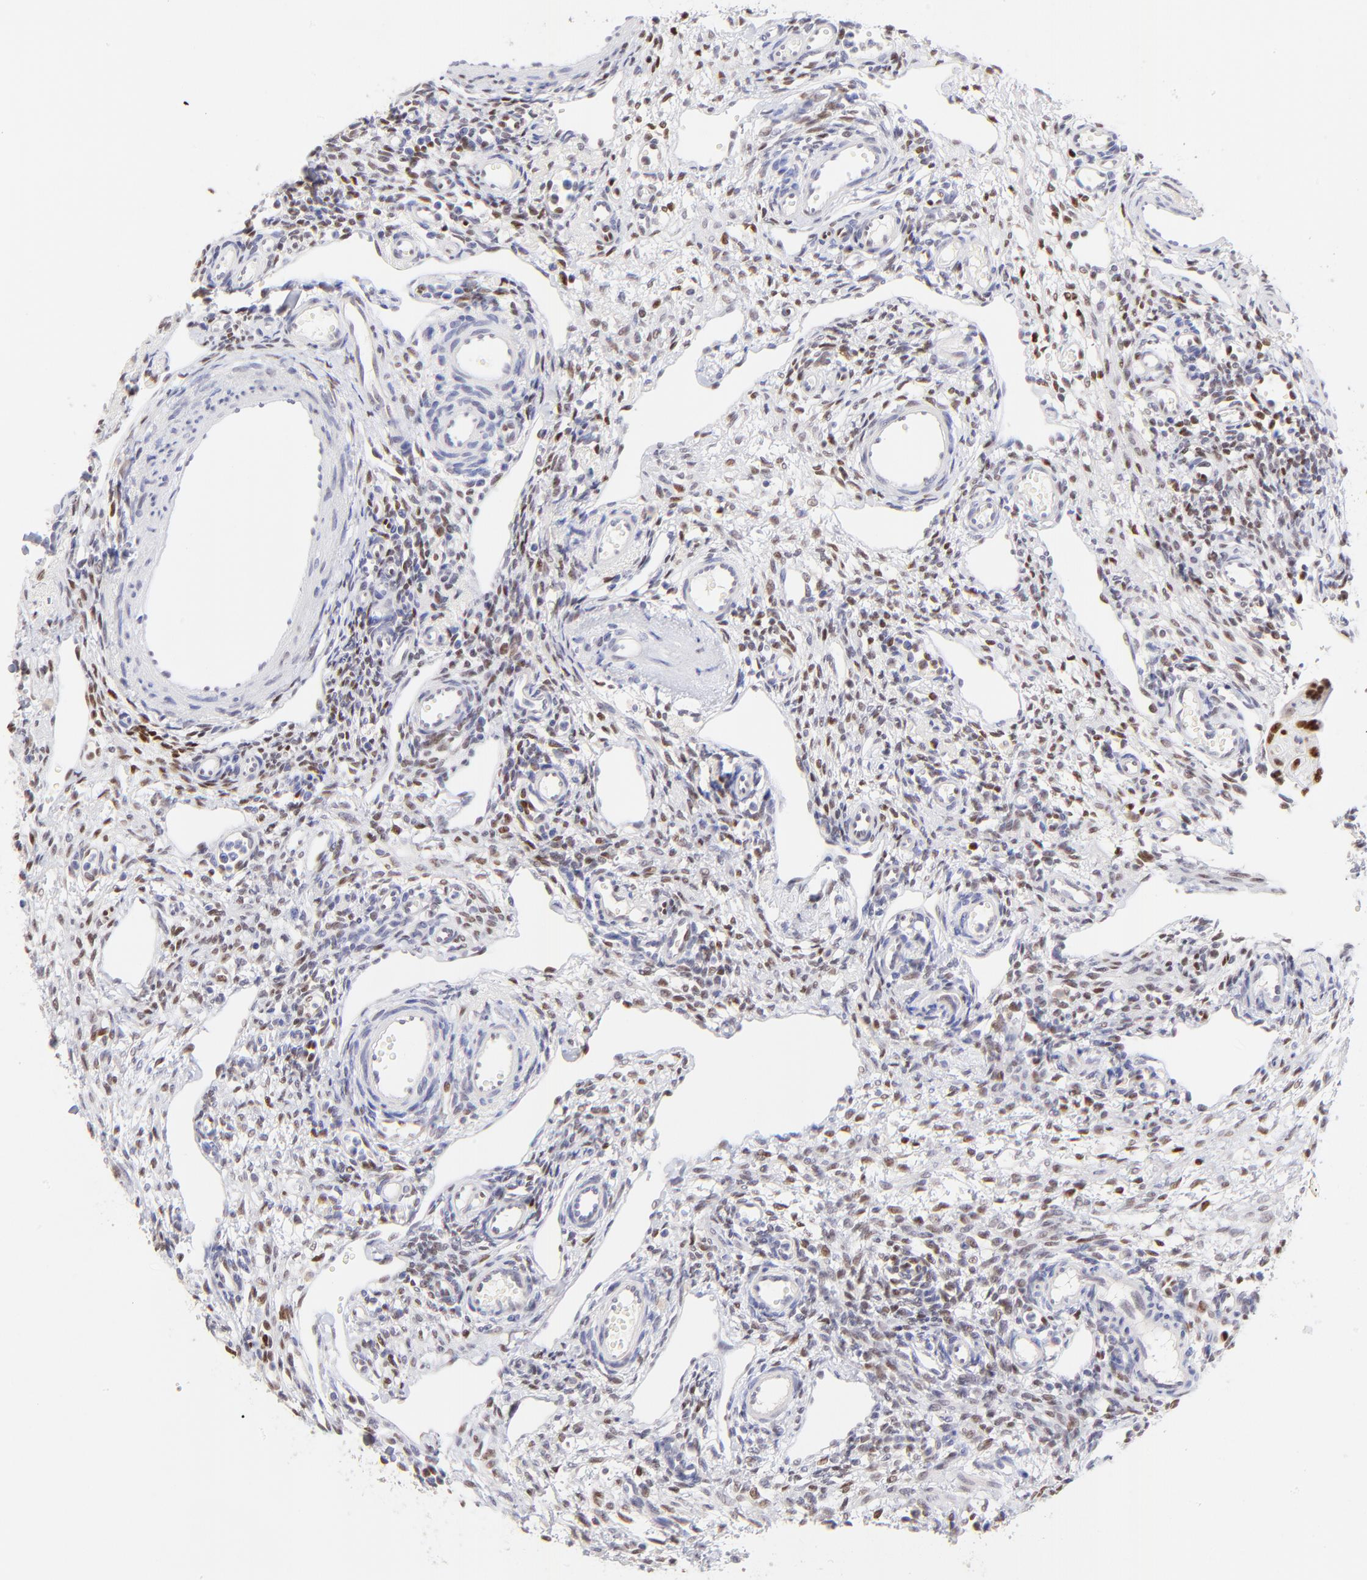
{"staining": {"intensity": "negative", "quantity": "none", "location": "none"}, "tissue": "ovary", "cell_type": "Follicle cells", "image_type": "normal", "snomed": [{"axis": "morphology", "description": "Normal tissue, NOS"}, {"axis": "topography", "description": "Ovary"}], "caption": "Immunohistochemistry (IHC) of unremarkable human ovary shows no staining in follicle cells. (DAB immunohistochemistry with hematoxylin counter stain).", "gene": "KLF4", "patient": {"sex": "female", "age": 33}}